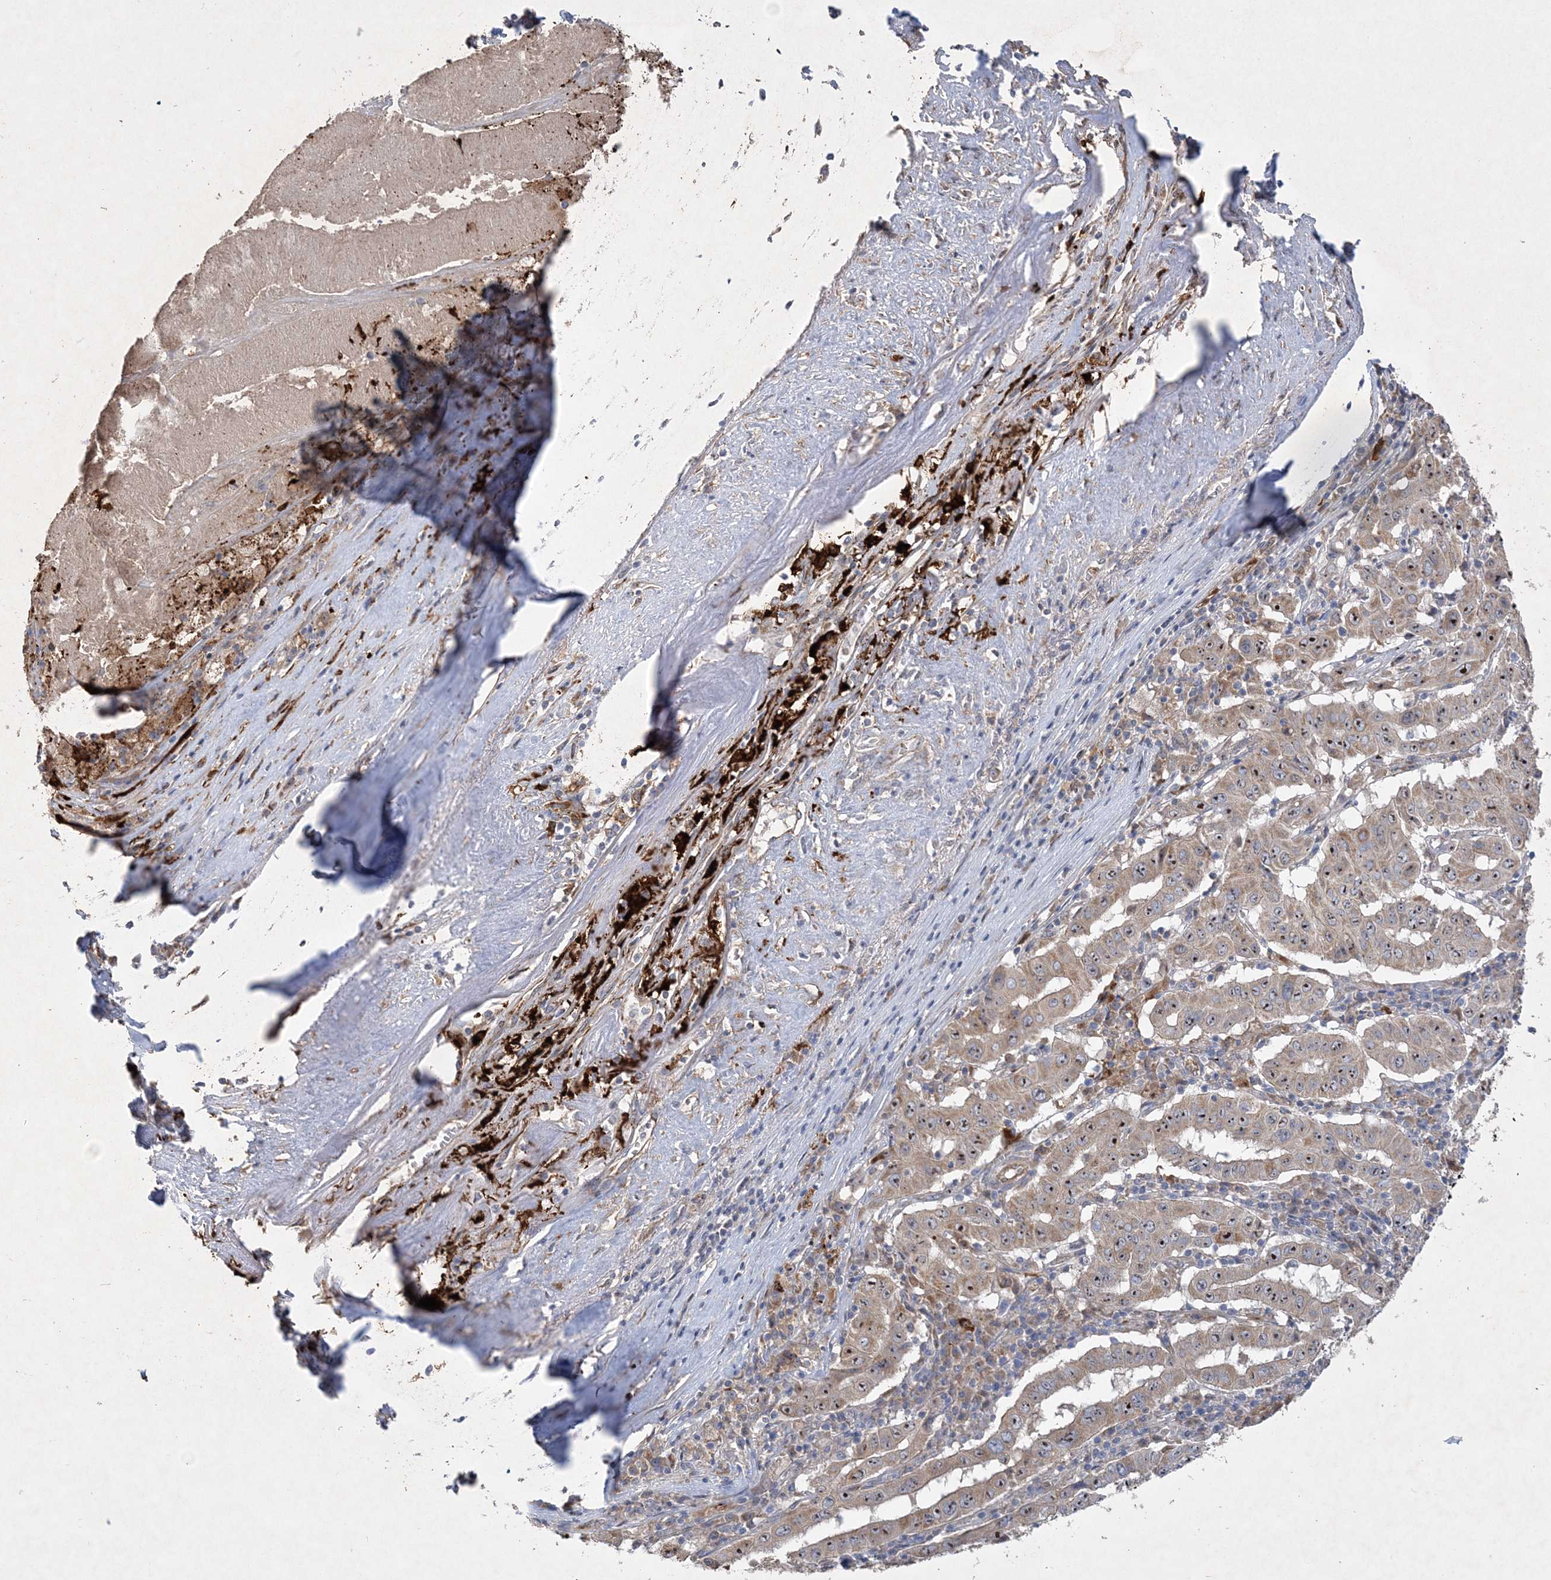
{"staining": {"intensity": "moderate", "quantity": ">75%", "location": "cytoplasmic/membranous,nuclear"}, "tissue": "pancreatic cancer", "cell_type": "Tumor cells", "image_type": "cancer", "snomed": [{"axis": "morphology", "description": "Adenocarcinoma, NOS"}, {"axis": "topography", "description": "Pancreas"}], "caption": "High-power microscopy captured an IHC photomicrograph of pancreatic adenocarcinoma, revealing moderate cytoplasmic/membranous and nuclear positivity in about >75% of tumor cells.", "gene": "FEZ2", "patient": {"sex": "male", "age": 63}}